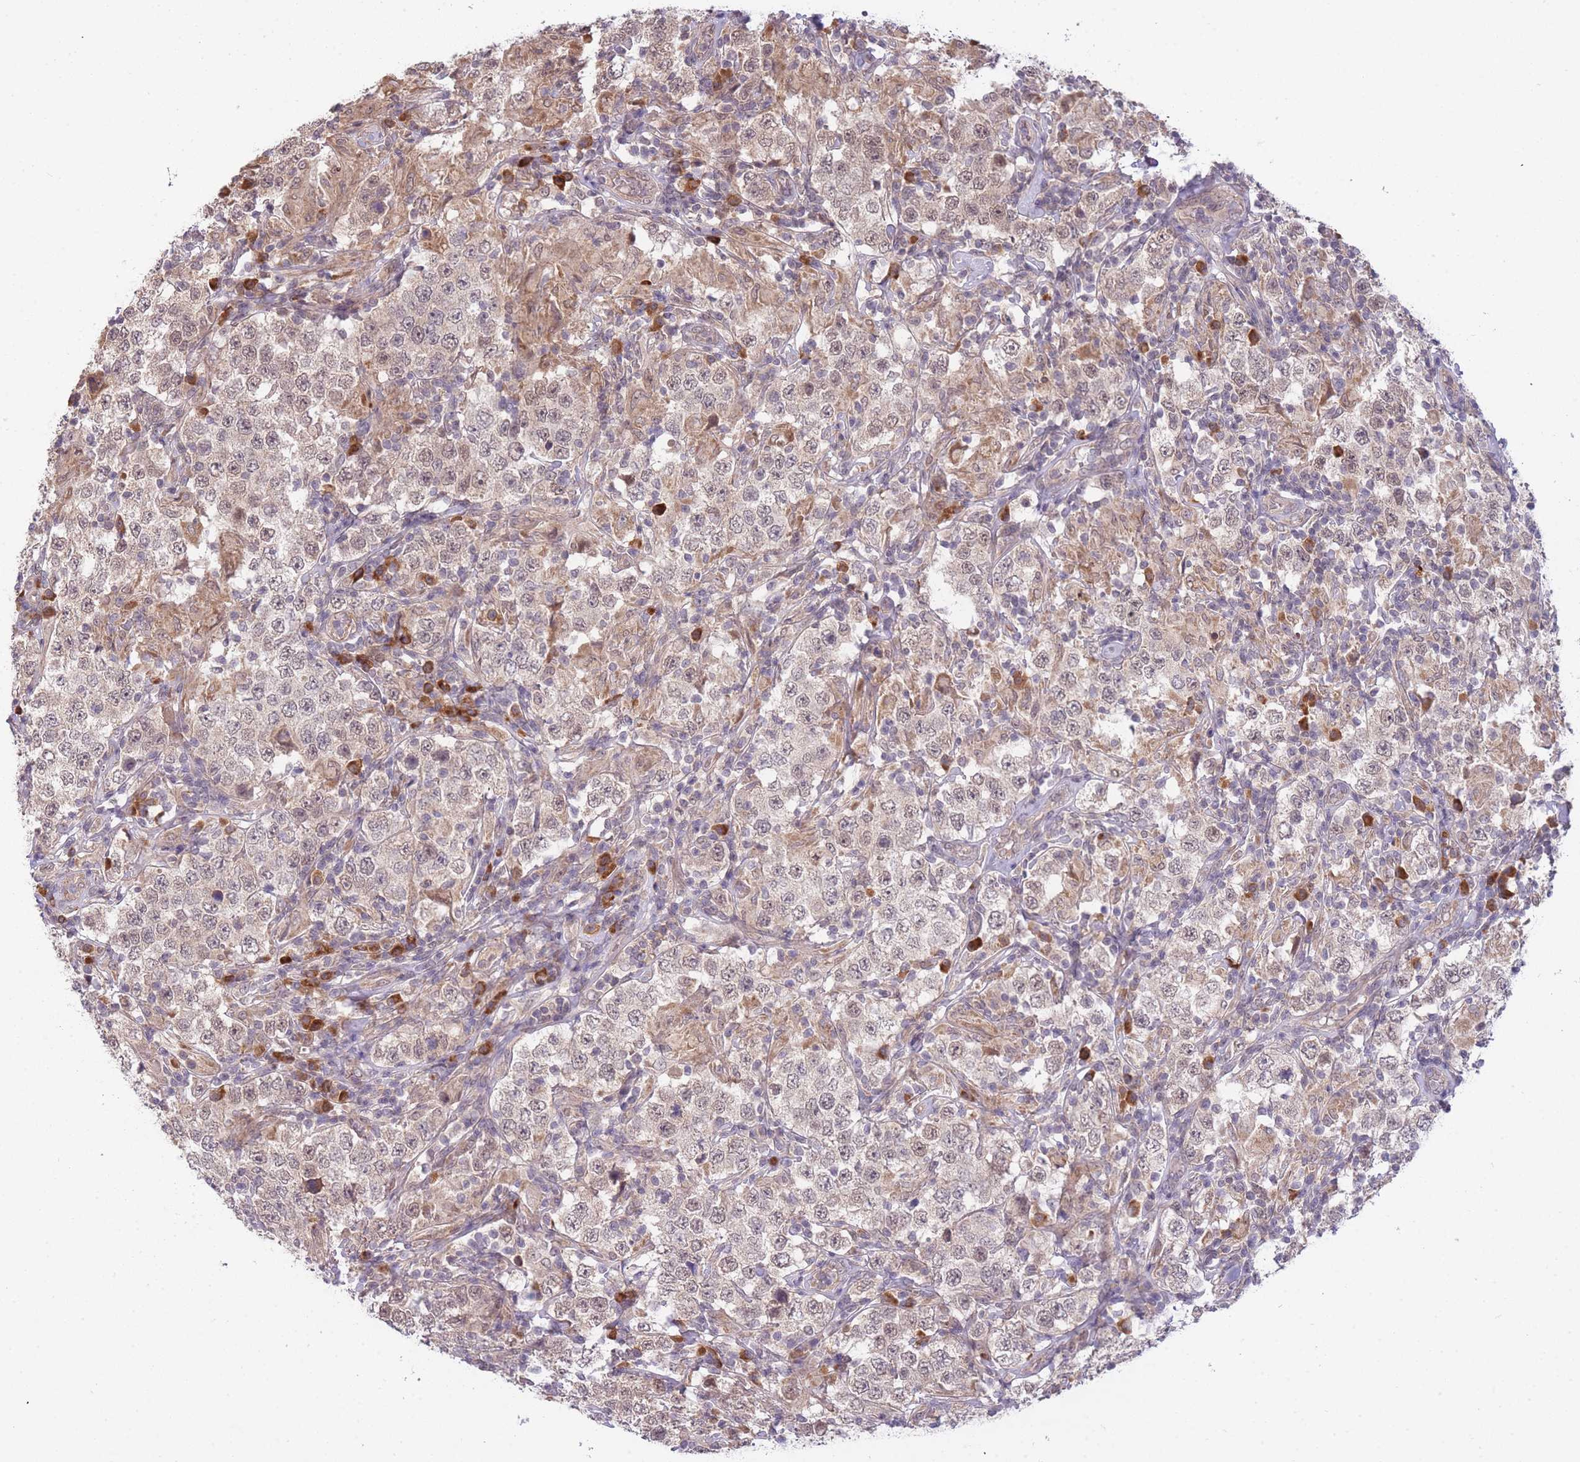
{"staining": {"intensity": "weak", "quantity": "25%-75%", "location": "cytoplasmic/membranous,nuclear"}, "tissue": "testis cancer", "cell_type": "Tumor cells", "image_type": "cancer", "snomed": [{"axis": "morphology", "description": "Seminoma, NOS"}, {"axis": "morphology", "description": "Carcinoma, Embryonal, NOS"}, {"axis": "topography", "description": "Testis"}], "caption": "A micrograph of testis cancer stained for a protein shows weak cytoplasmic/membranous and nuclear brown staining in tumor cells.", "gene": "SMC6", "patient": {"sex": "male", "age": 41}}